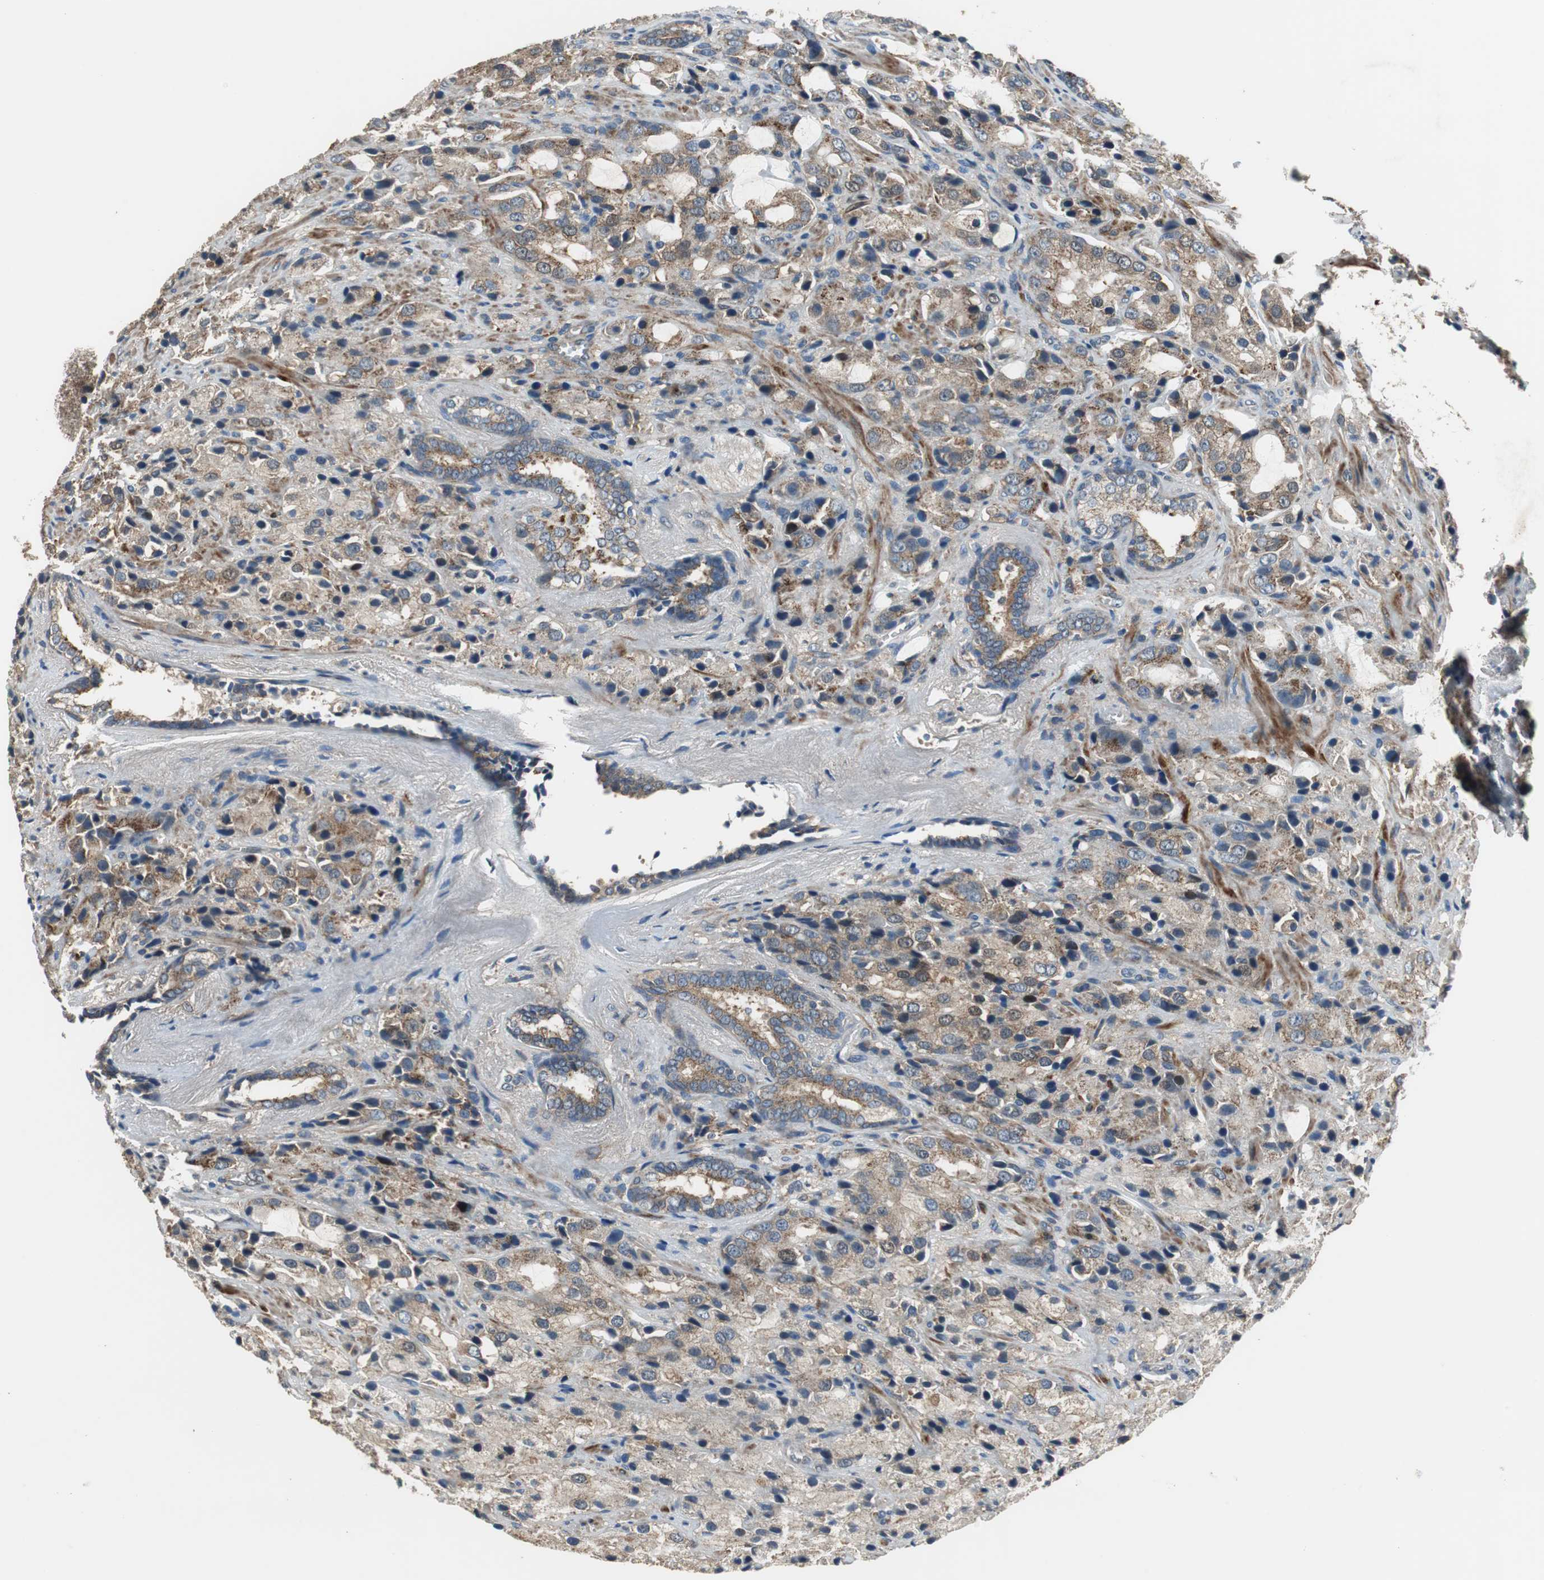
{"staining": {"intensity": "moderate", "quantity": ">75%", "location": "cytoplasmic/membranous"}, "tissue": "prostate cancer", "cell_type": "Tumor cells", "image_type": "cancer", "snomed": [{"axis": "morphology", "description": "Adenocarcinoma, High grade"}, {"axis": "topography", "description": "Prostate"}], "caption": "The immunohistochemical stain highlights moderate cytoplasmic/membranous staining in tumor cells of prostate cancer (high-grade adenocarcinoma) tissue.", "gene": "PI4KB", "patient": {"sex": "male", "age": 70}}